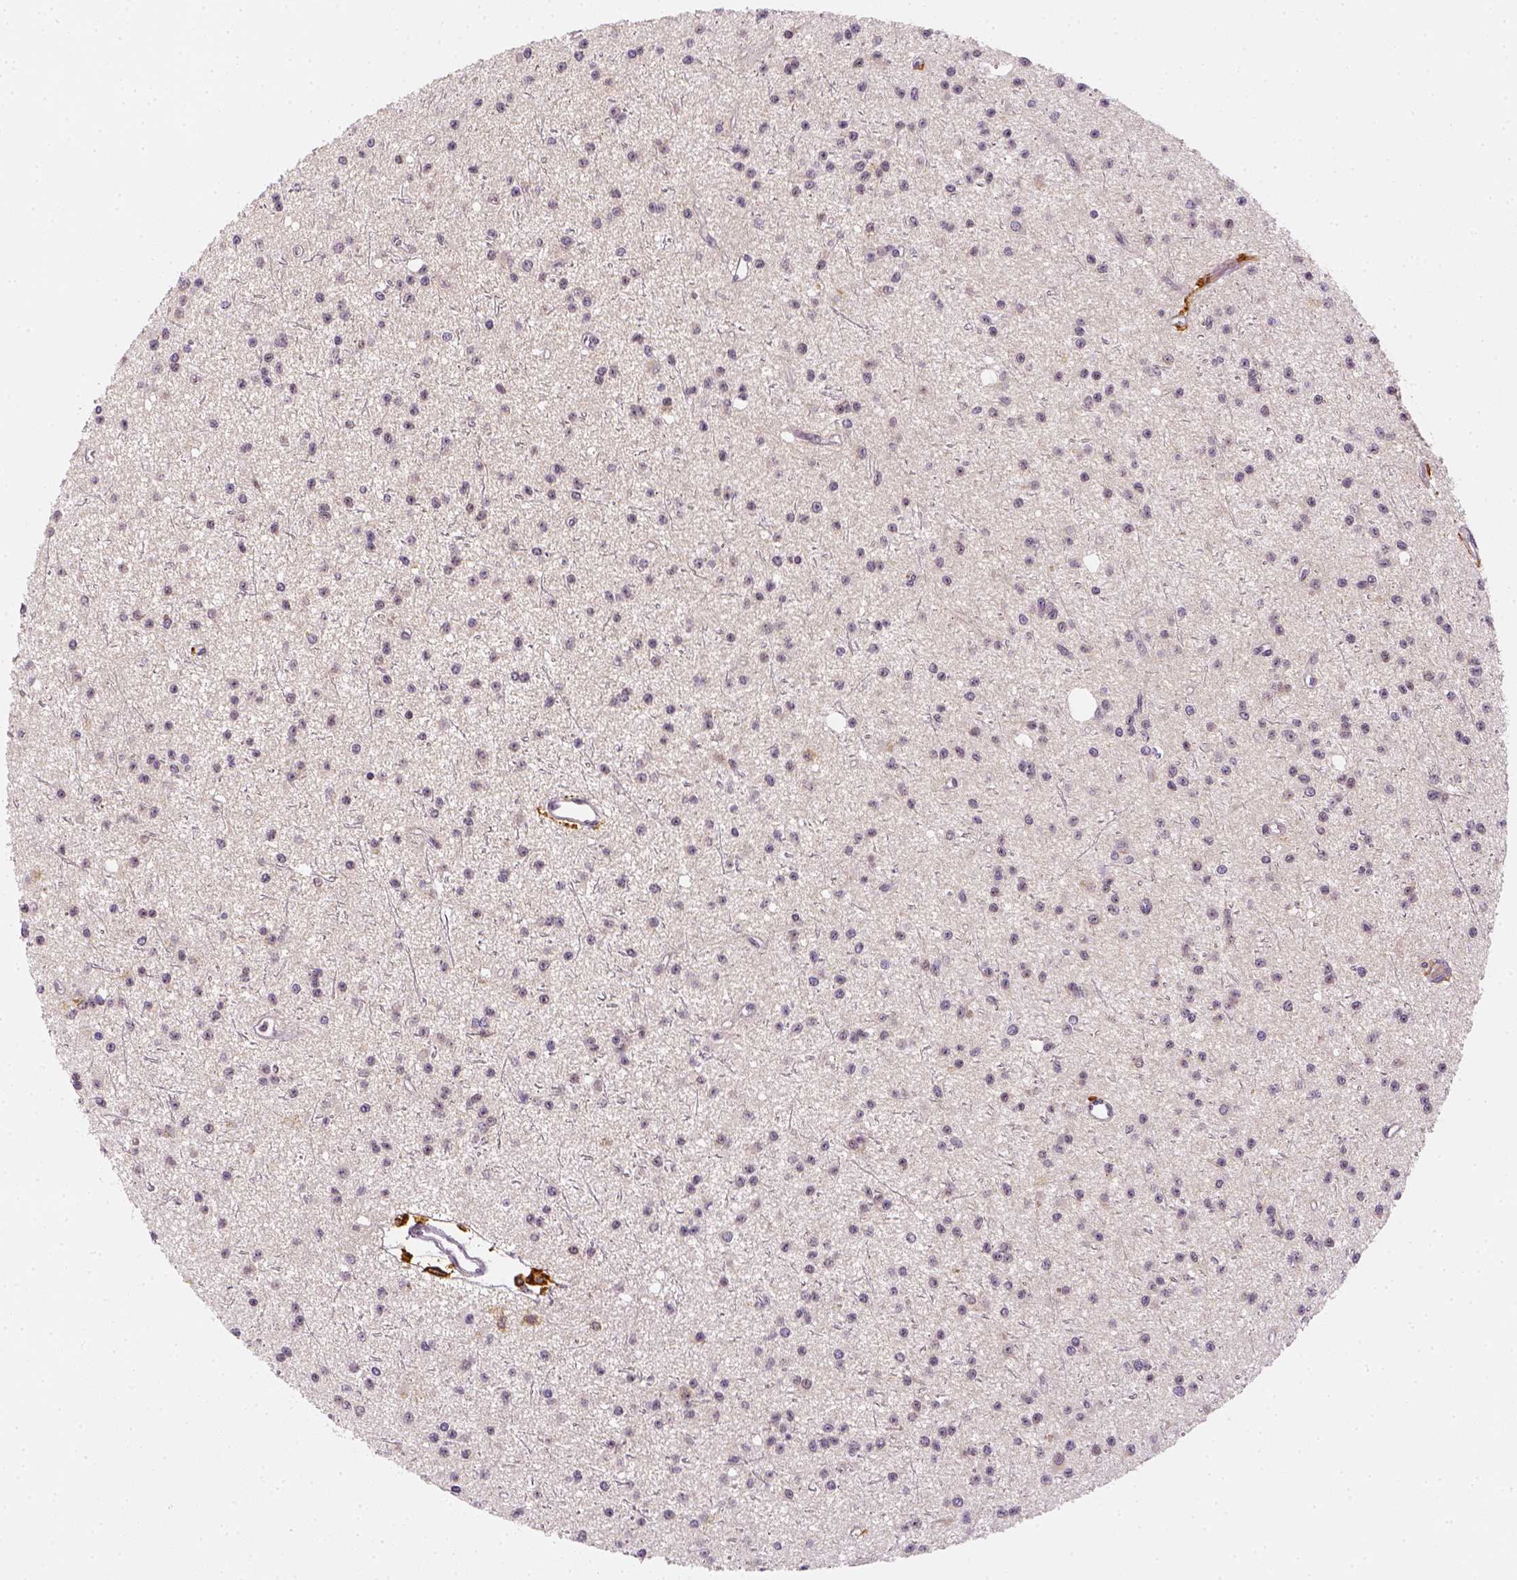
{"staining": {"intensity": "negative", "quantity": "none", "location": "none"}, "tissue": "glioma", "cell_type": "Tumor cells", "image_type": "cancer", "snomed": [{"axis": "morphology", "description": "Glioma, malignant, Low grade"}, {"axis": "topography", "description": "Brain"}], "caption": "Immunohistochemistry image of human glioma stained for a protein (brown), which exhibits no staining in tumor cells.", "gene": "CD14", "patient": {"sex": "male", "age": 27}}